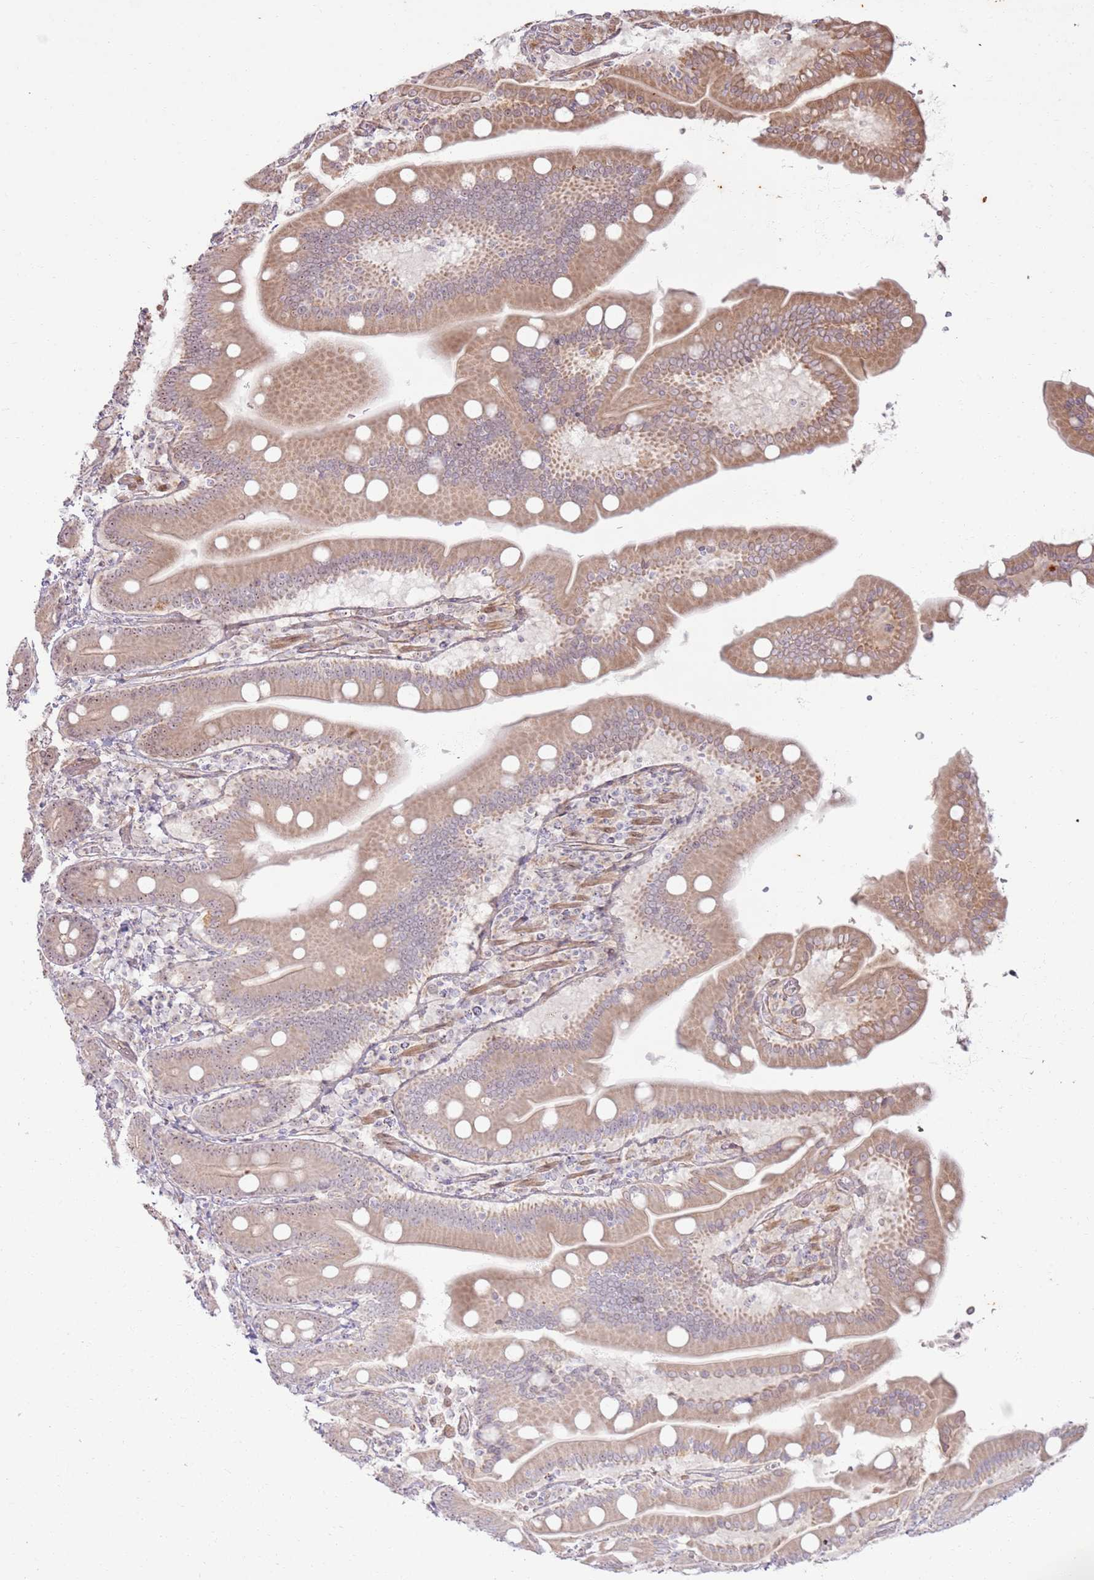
{"staining": {"intensity": "moderate", "quantity": ">75%", "location": "cytoplasmic/membranous,nuclear"}, "tissue": "duodenum", "cell_type": "Glandular cells", "image_type": "normal", "snomed": [{"axis": "morphology", "description": "Normal tissue, NOS"}, {"axis": "topography", "description": "Duodenum"}], "caption": "Protein analysis of benign duodenum shows moderate cytoplasmic/membranous,nuclear expression in about >75% of glandular cells.", "gene": "CNPY1", "patient": {"sex": "male", "age": 55}}